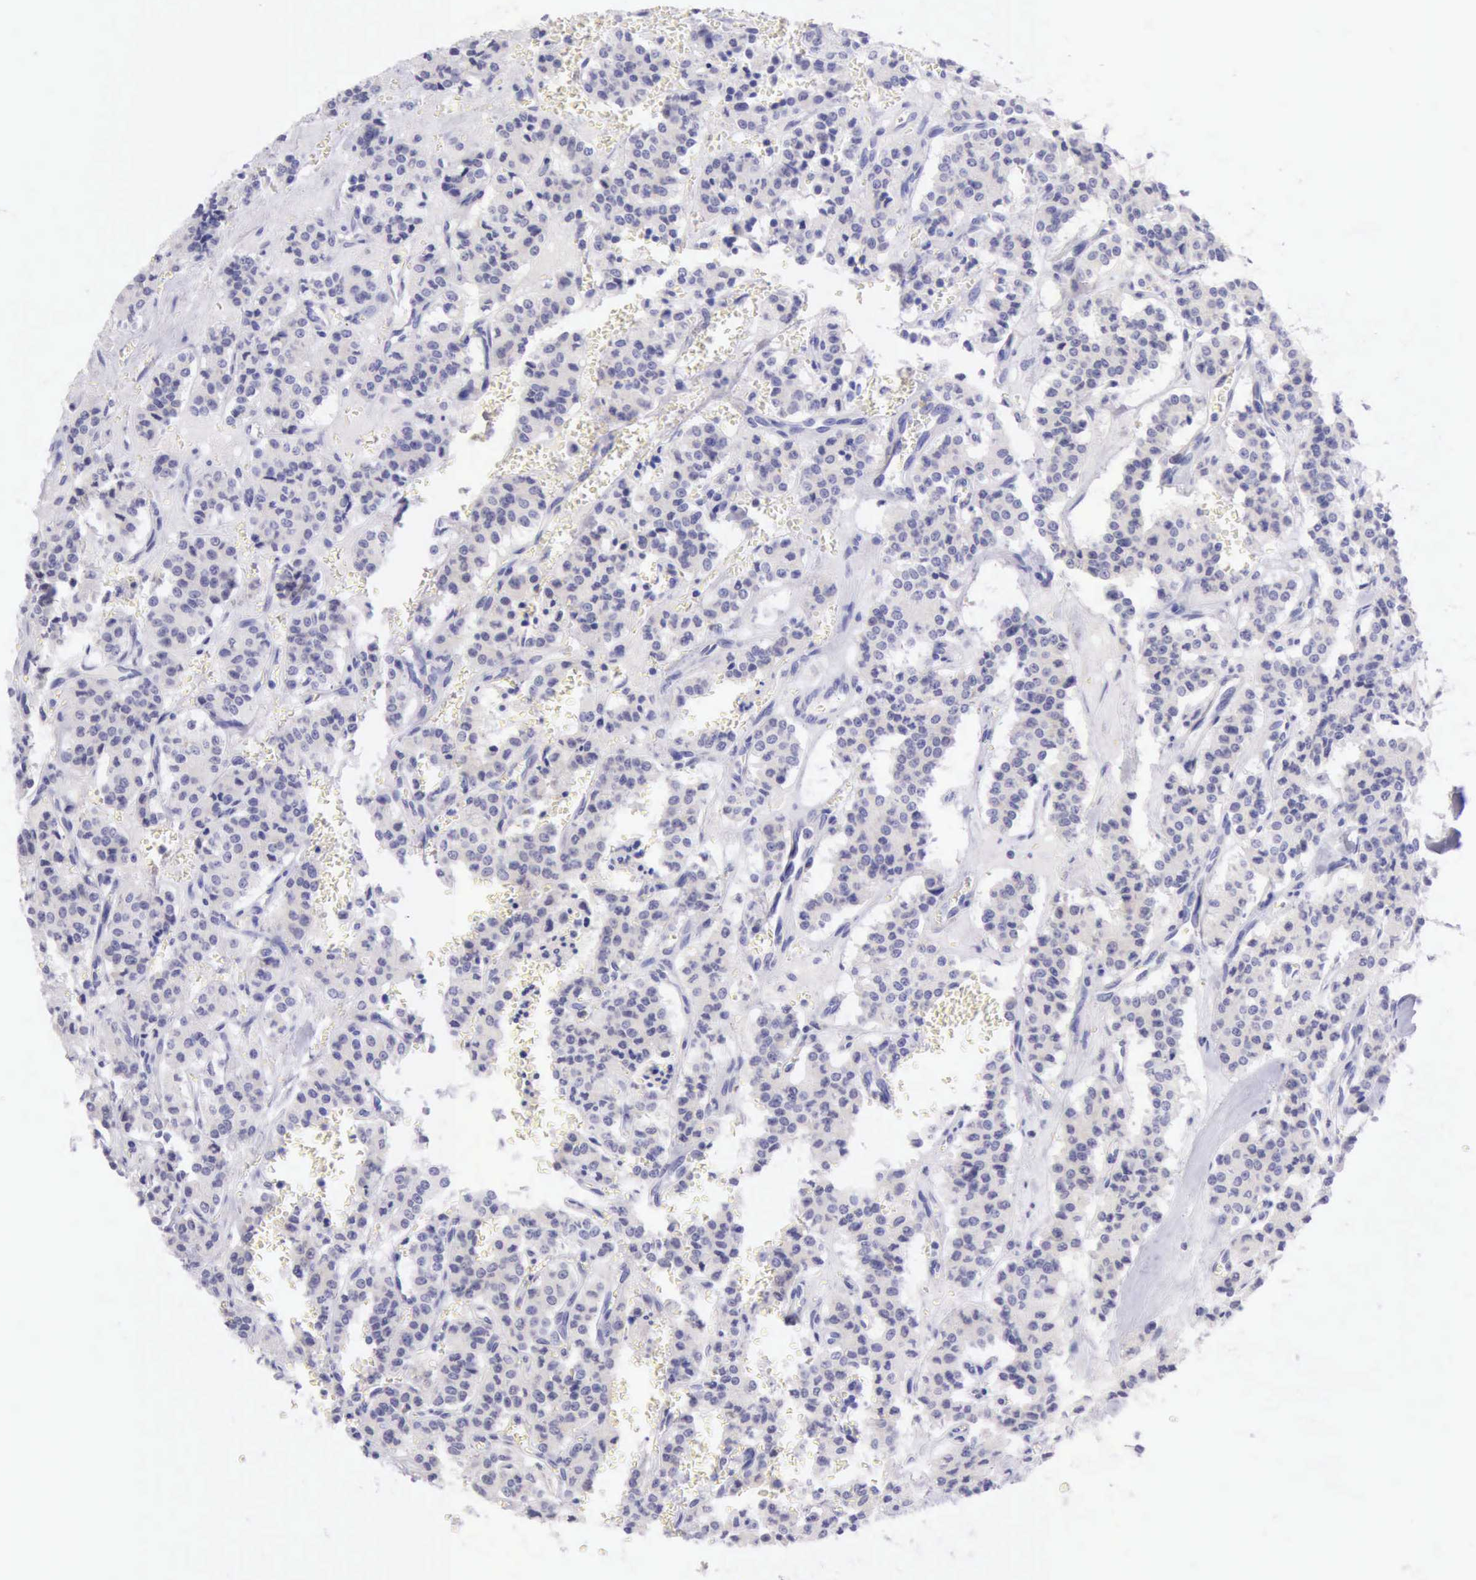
{"staining": {"intensity": "negative", "quantity": "none", "location": "none"}, "tissue": "carcinoid", "cell_type": "Tumor cells", "image_type": "cancer", "snomed": [{"axis": "morphology", "description": "Carcinoid, malignant, NOS"}, {"axis": "topography", "description": "Bronchus"}], "caption": "Human malignant carcinoid stained for a protein using IHC displays no positivity in tumor cells.", "gene": "LRFN5", "patient": {"sex": "male", "age": 55}}